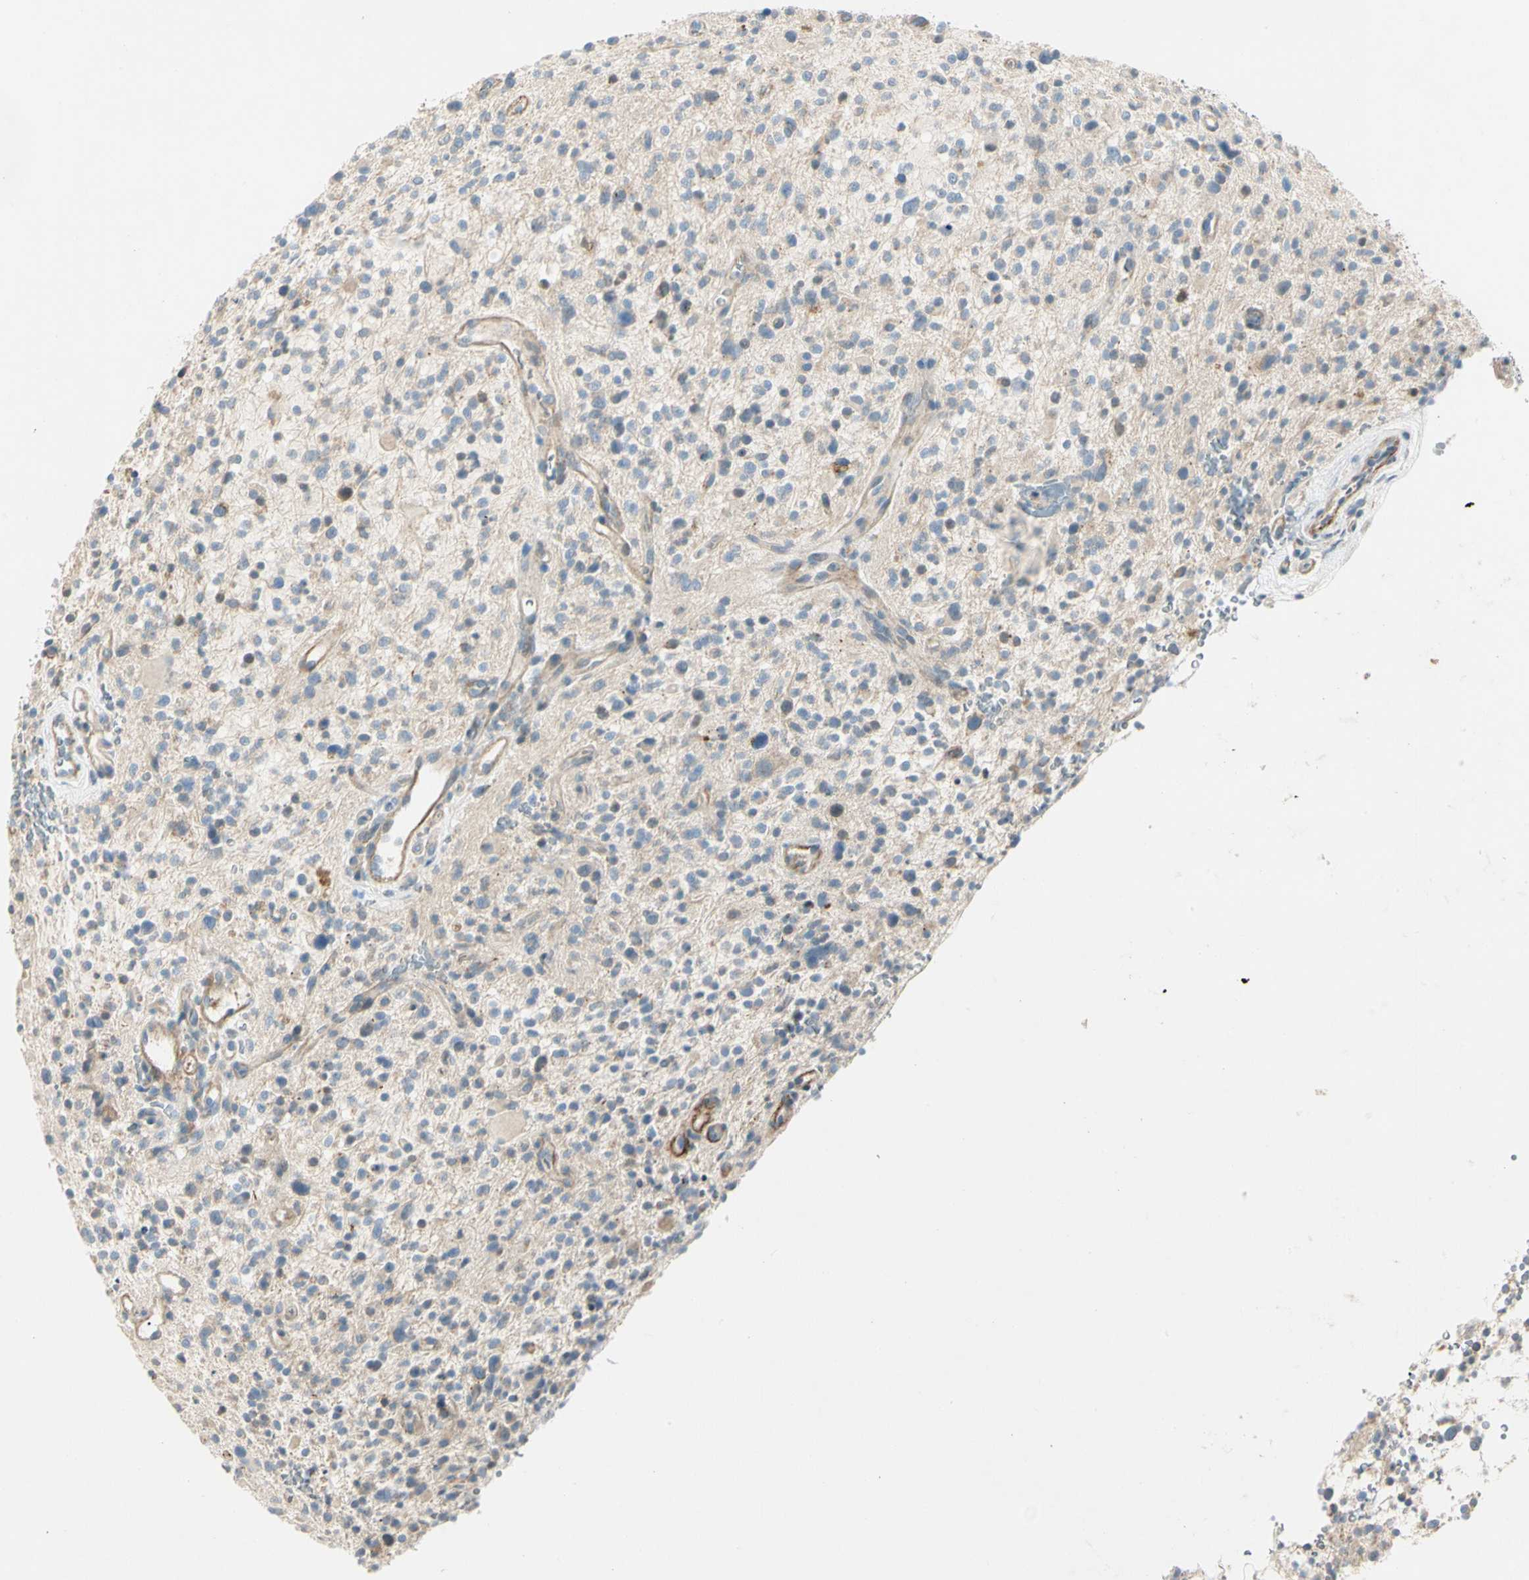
{"staining": {"intensity": "weak", "quantity": "<25%", "location": "cytoplasmic/membranous"}, "tissue": "glioma", "cell_type": "Tumor cells", "image_type": "cancer", "snomed": [{"axis": "morphology", "description": "Glioma, malignant, High grade"}, {"axis": "topography", "description": "Brain"}], "caption": "Immunohistochemical staining of human glioma displays no significant positivity in tumor cells.", "gene": "CDH6", "patient": {"sex": "male", "age": 48}}